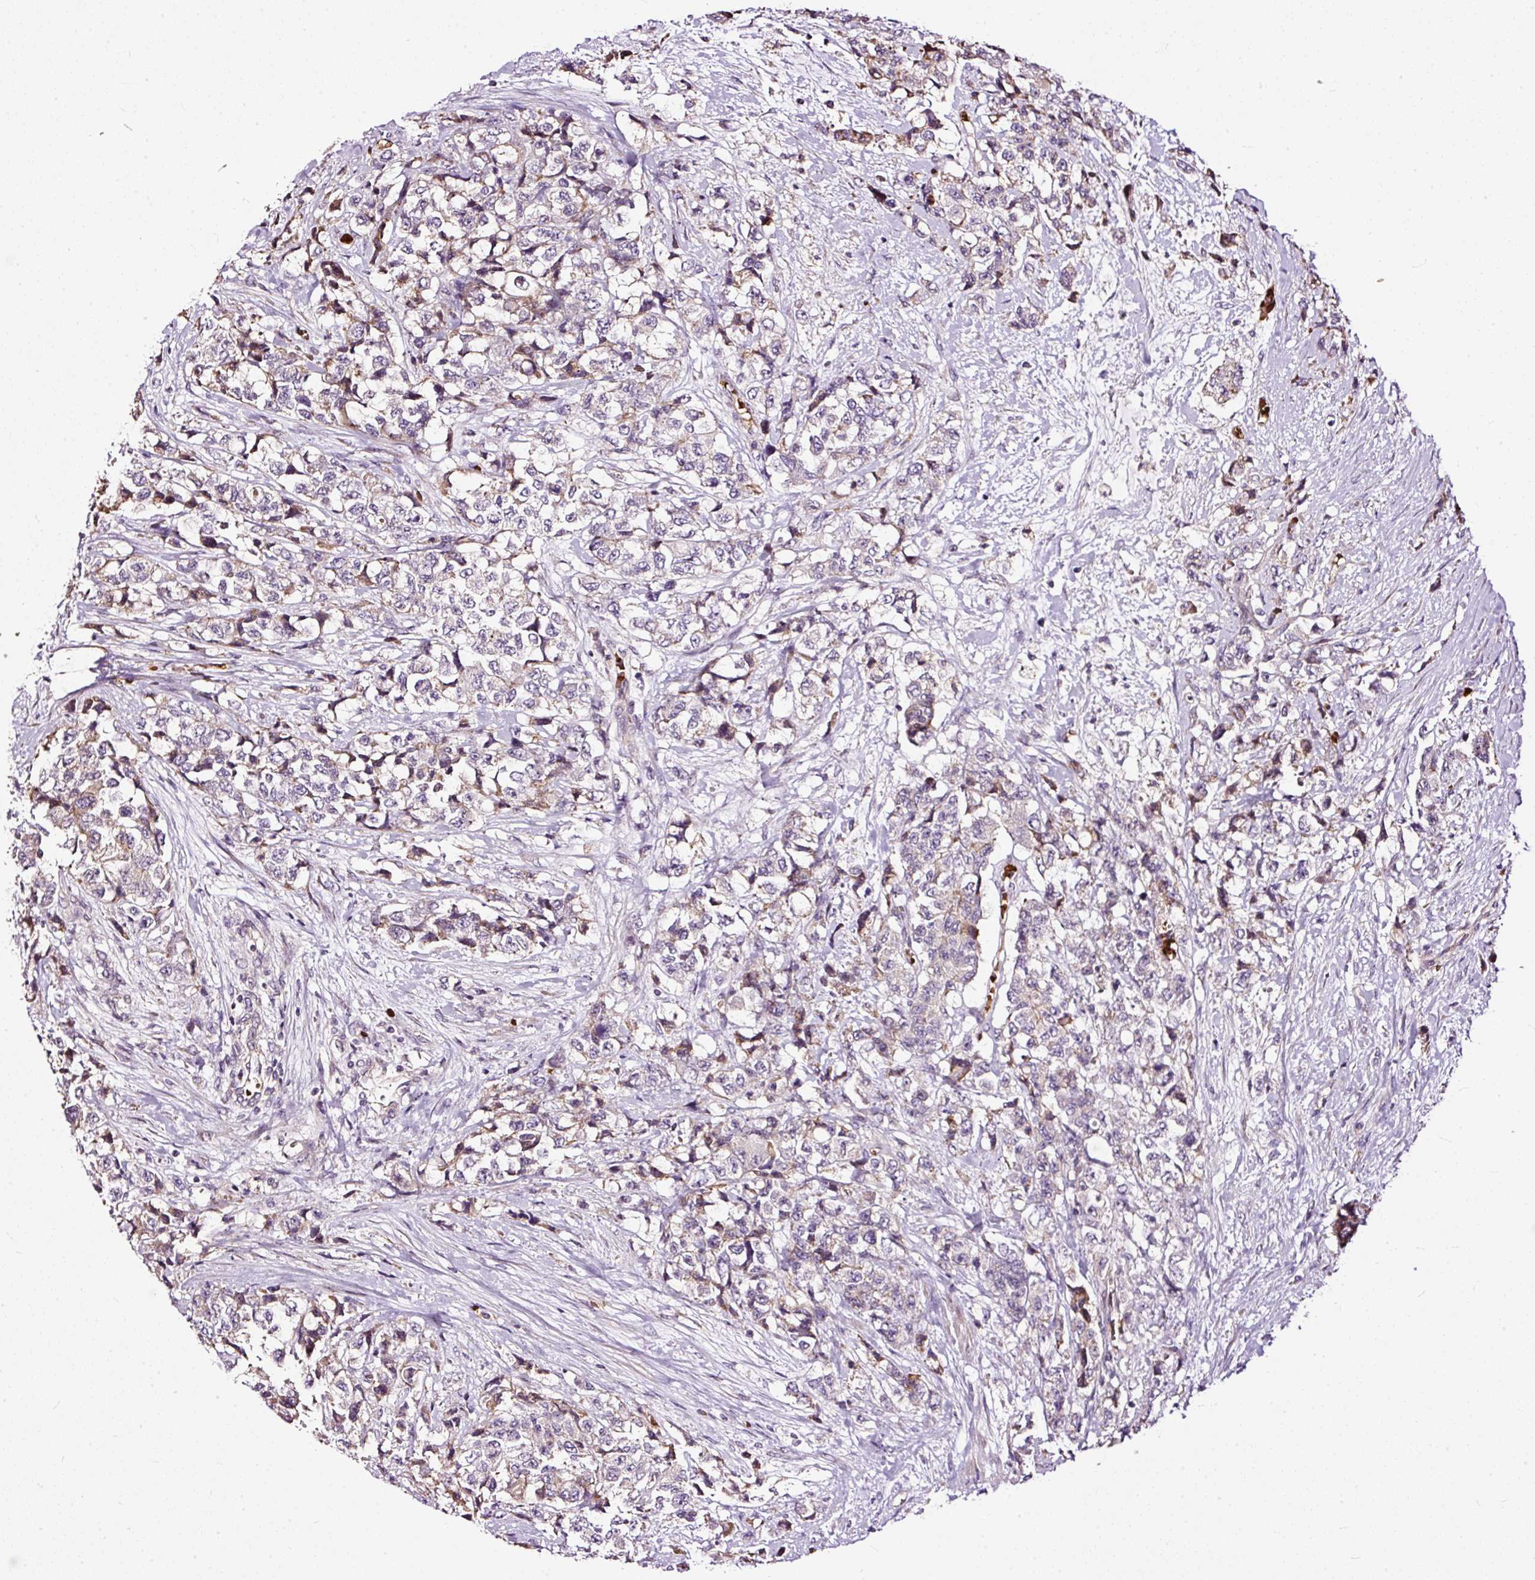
{"staining": {"intensity": "weak", "quantity": "25%-75%", "location": "cytoplasmic/membranous"}, "tissue": "urothelial cancer", "cell_type": "Tumor cells", "image_type": "cancer", "snomed": [{"axis": "morphology", "description": "Urothelial carcinoma, High grade"}, {"axis": "topography", "description": "Urinary bladder"}], "caption": "Immunohistochemistry (IHC) (DAB) staining of urothelial carcinoma (high-grade) reveals weak cytoplasmic/membranous protein positivity in about 25%-75% of tumor cells.", "gene": "USHBP1", "patient": {"sex": "female", "age": 78}}